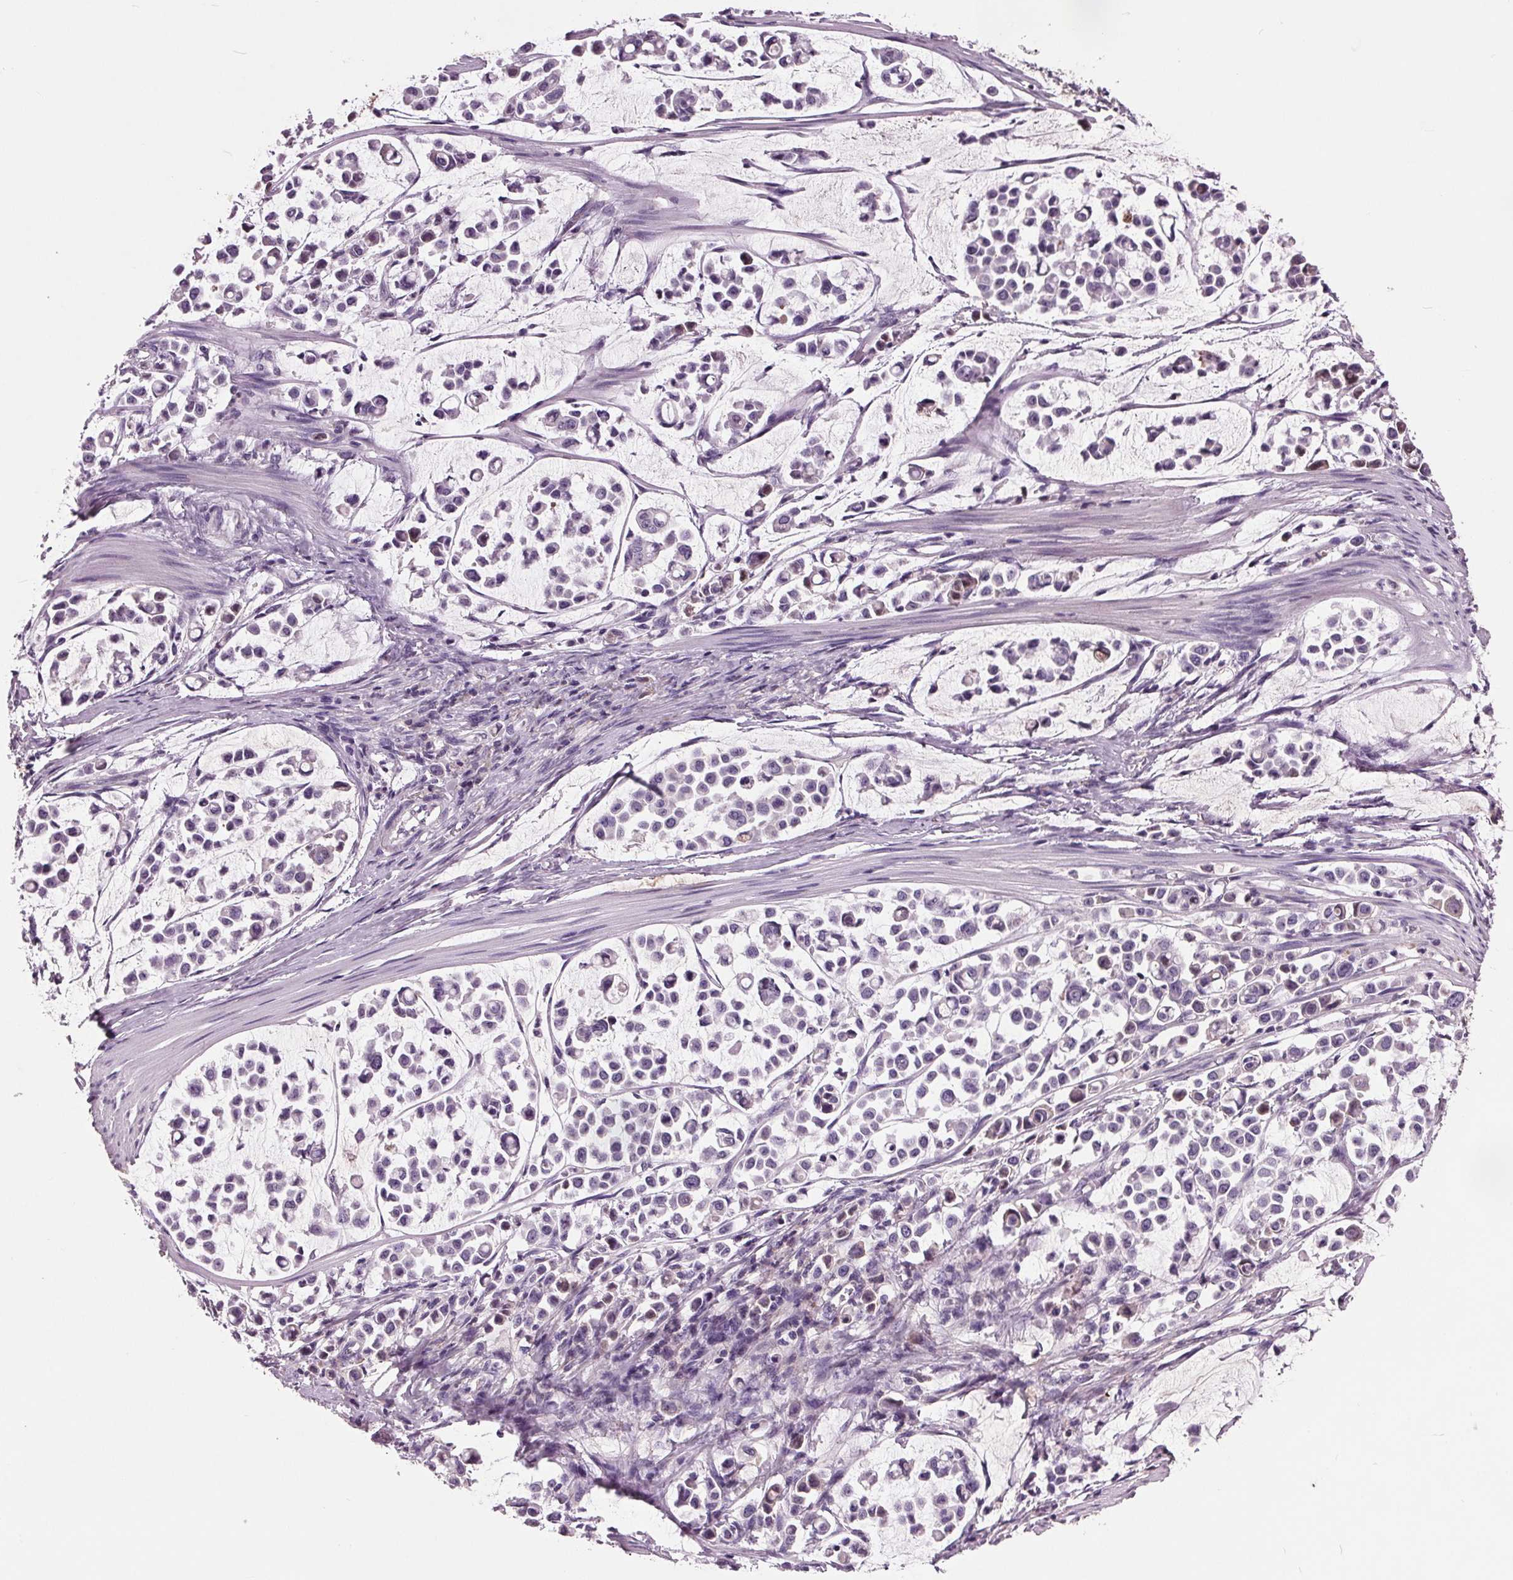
{"staining": {"intensity": "negative", "quantity": "none", "location": "none"}, "tissue": "stomach cancer", "cell_type": "Tumor cells", "image_type": "cancer", "snomed": [{"axis": "morphology", "description": "Adenocarcinoma, NOS"}, {"axis": "topography", "description": "Stomach"}], "caption": "A high-resolution histopathology image shows immunohistochemistry staining of adenocarcinoma (stomach), which displays no significant staining in tumor cells. (Immunohistochemistry, brightfield microscopy, high magnification).", "gene": "C6", "patient": {"sex": "male", "age": 82}}